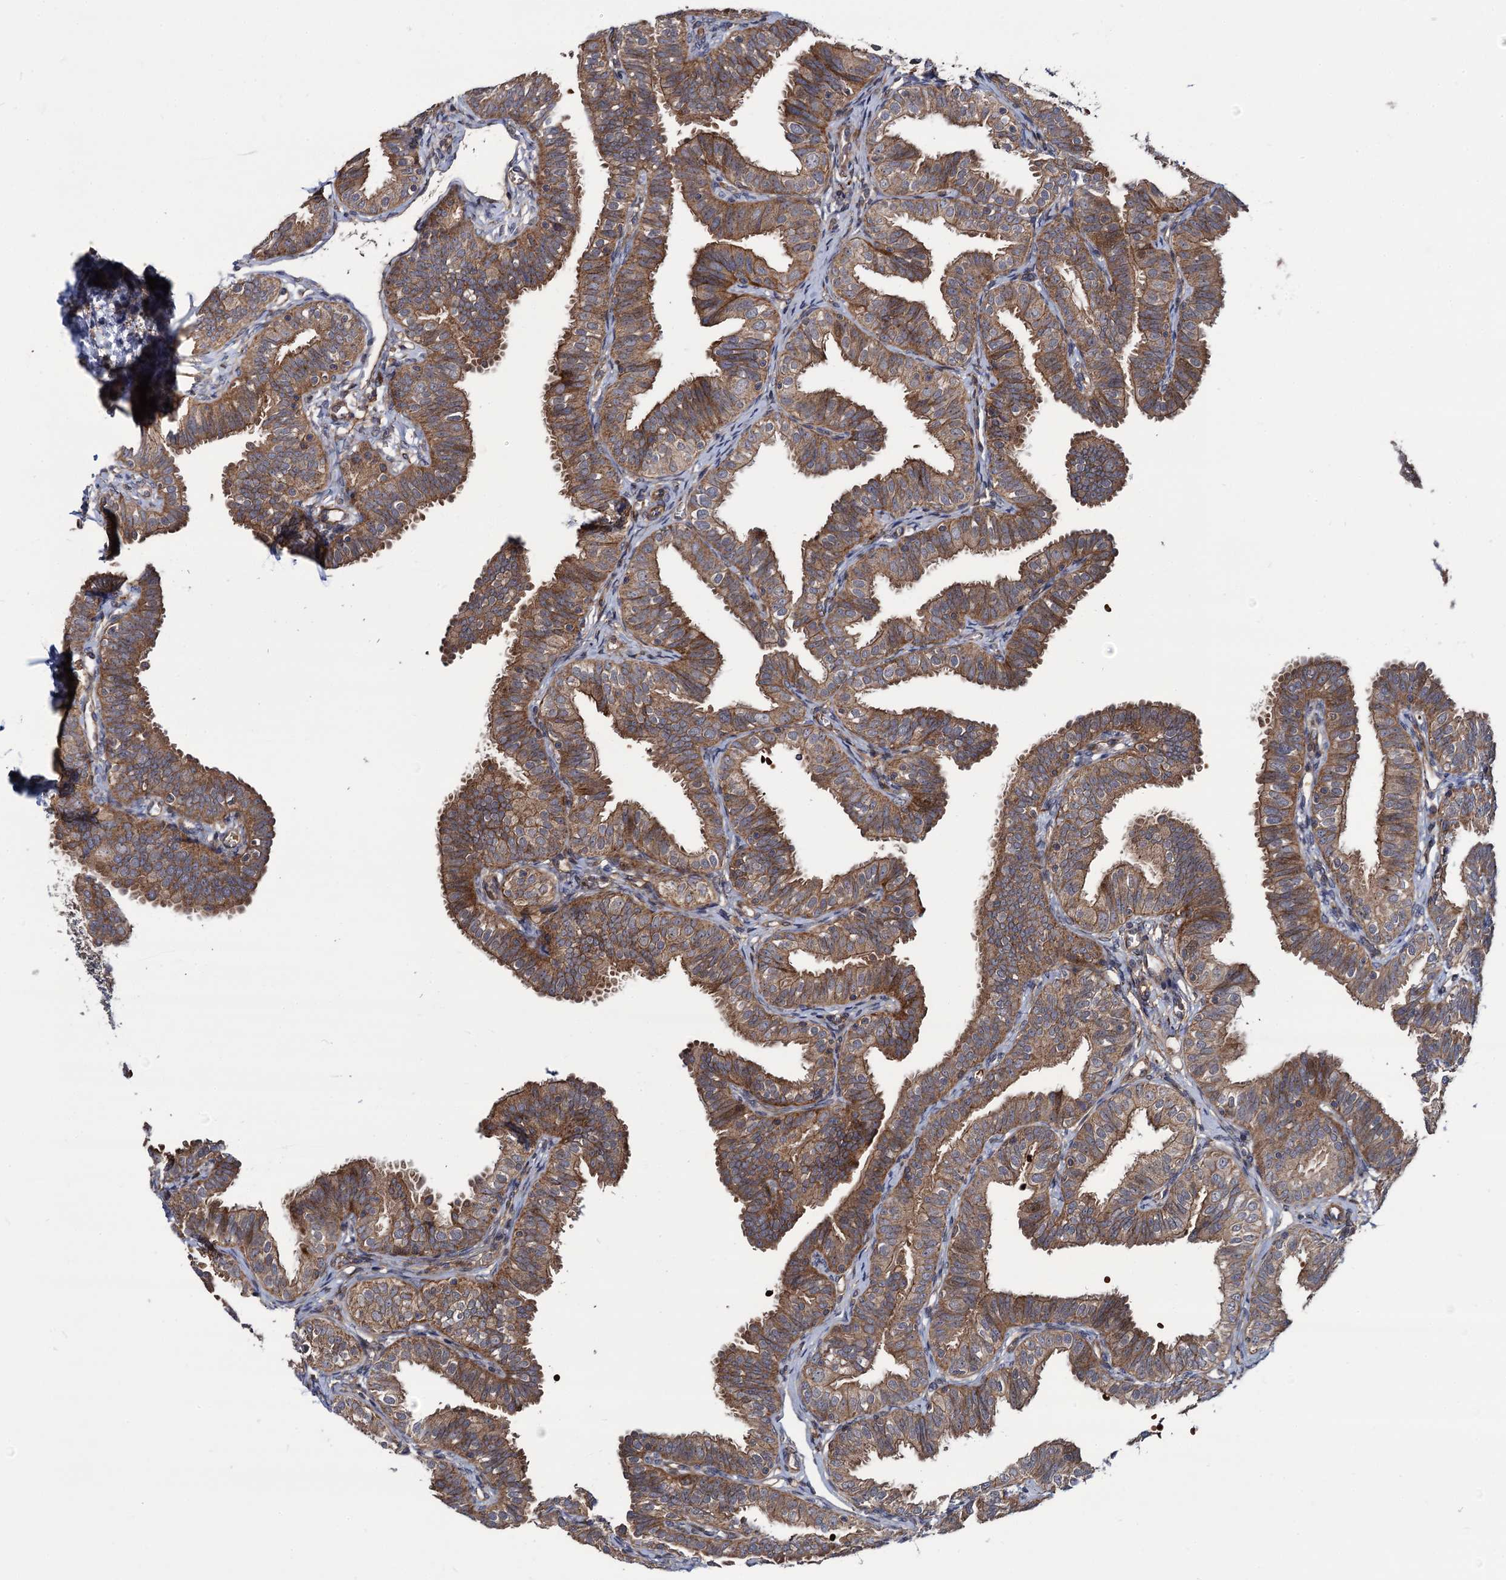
{"staining": {"intensity": "moderate", "quantity": ">75%", "location": "cytoplasmic/membranous"}, "tissue": "fallopian tube", "cell_type": "Glandular cells", "image_type": "normal", "snomed": [{"axis": "morphology", "description": "Normal tissue, NOS"}, {"axis": "topography", "description": "Fallopian tube"}], "caption": "The immunohistochemical stain shows moderate cytoplasmic/membranous positivity in glandular cells of unremarkable fallopian tube.", "gene": "KXD1", "patient": {"sex": "female", "age": 35}}